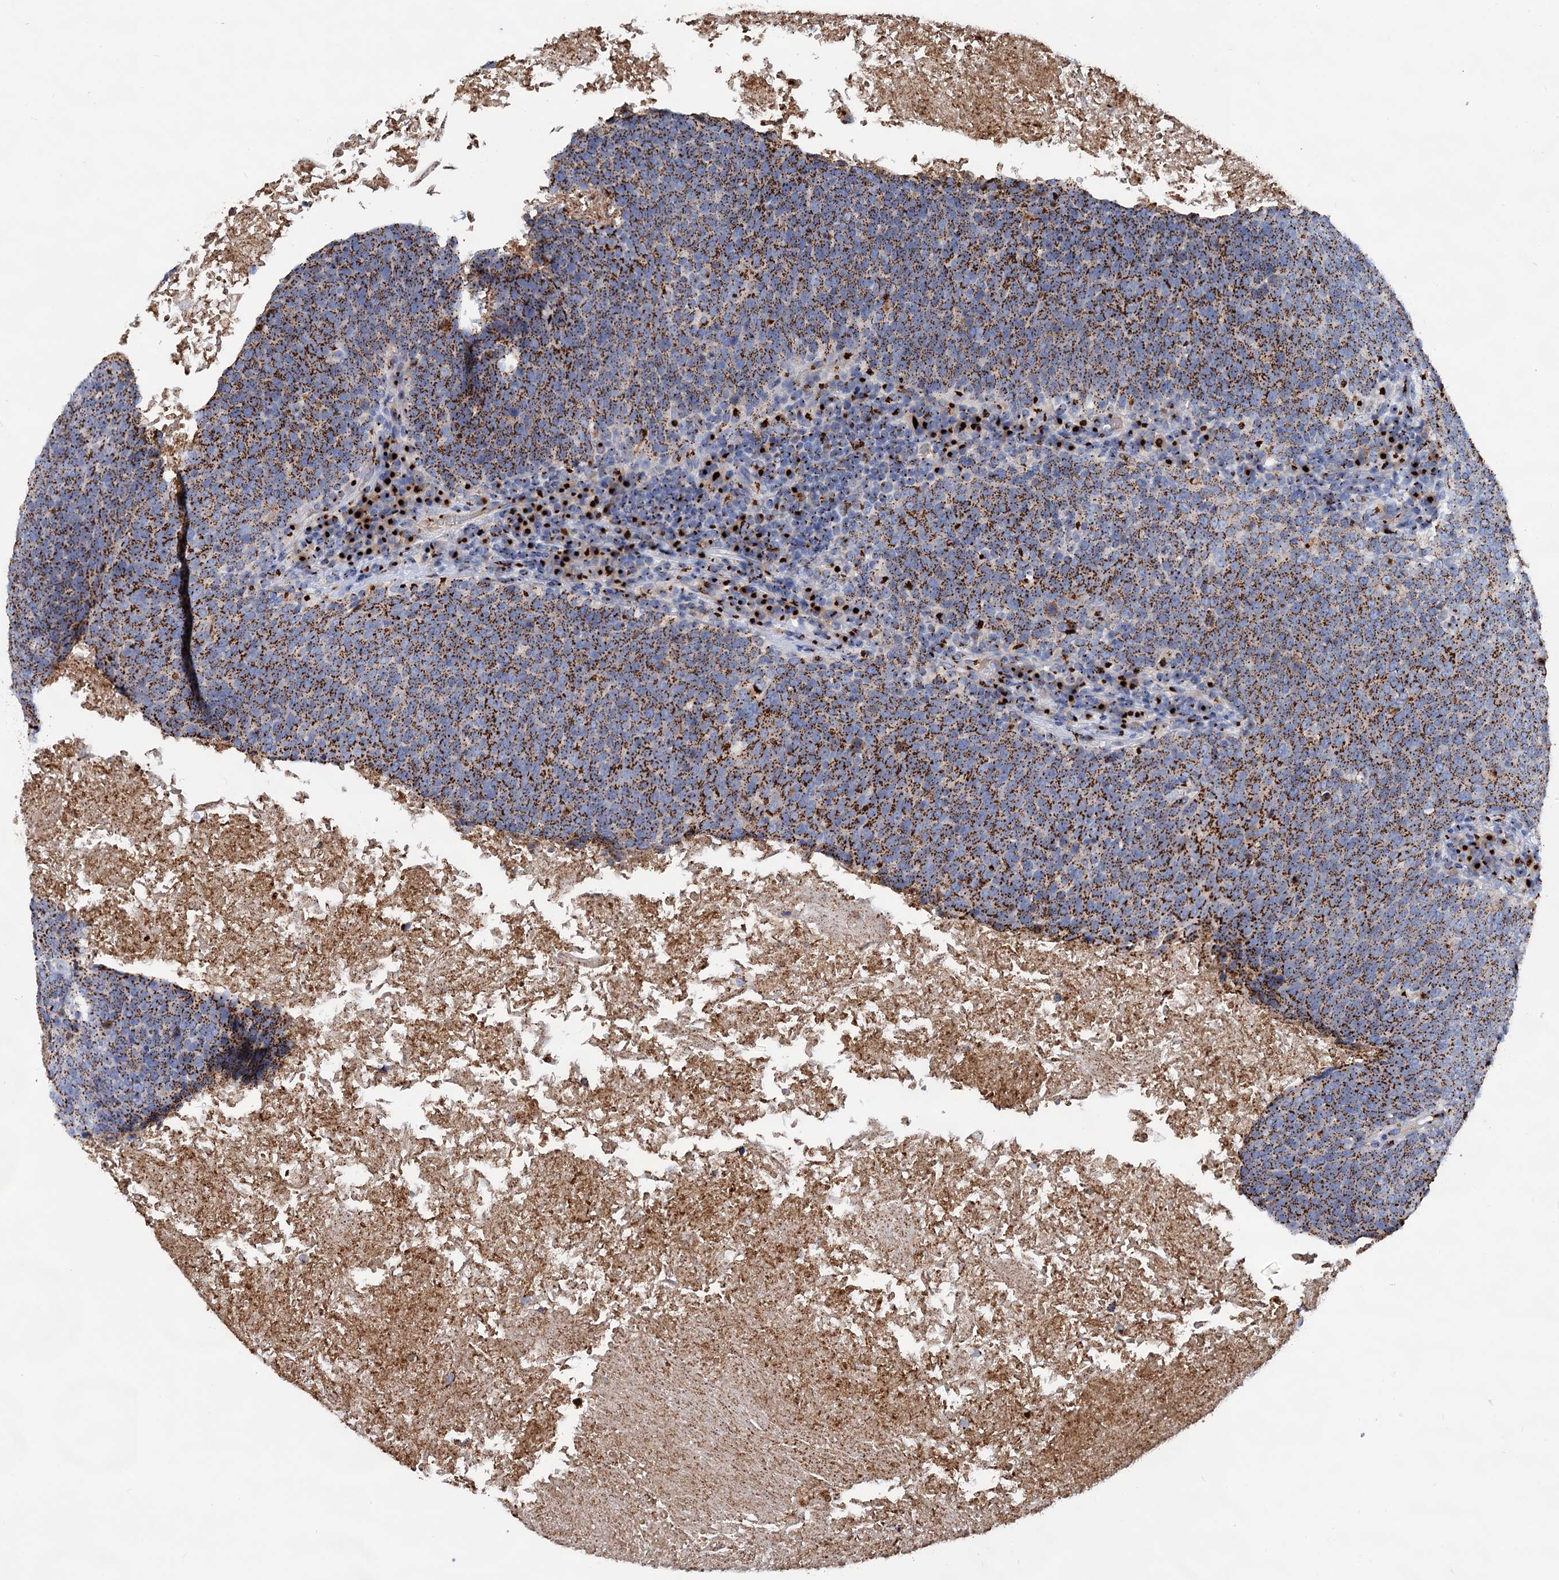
{"staining": {"intensity": "strong", "quantity": ">75%", "location": "cytoplasmic/membranous"}, "tissue": "head and neck cancer", "cell_type": "Tumor cells", "image_type": "cancer", "snomed": [{"axis": "morphology", "description": "Squamous cell carcinoma, NOS"}, {"axis": "morphology", "description": "Squamous cell carcinoma, metastatic, NOS"}, {"axis": "topography", "description": "Lymph node"}, {"axis": "topography", "description": "Head-Neck"}], "caption": "Immunohistochemical staining of human head and neck cancer exhibits high levels of strong cytoplasmic/membranous protein positivity in about >75% of tumor cells. The protein of interest is stained brown, and the nuclei are stained in blue (DAB (3,3'-diaminobenzidine) IHC with brightfield microscopy, high magnification).", "gene": "TM9SF3", "patient": {"sex": "male", "age": 62}}